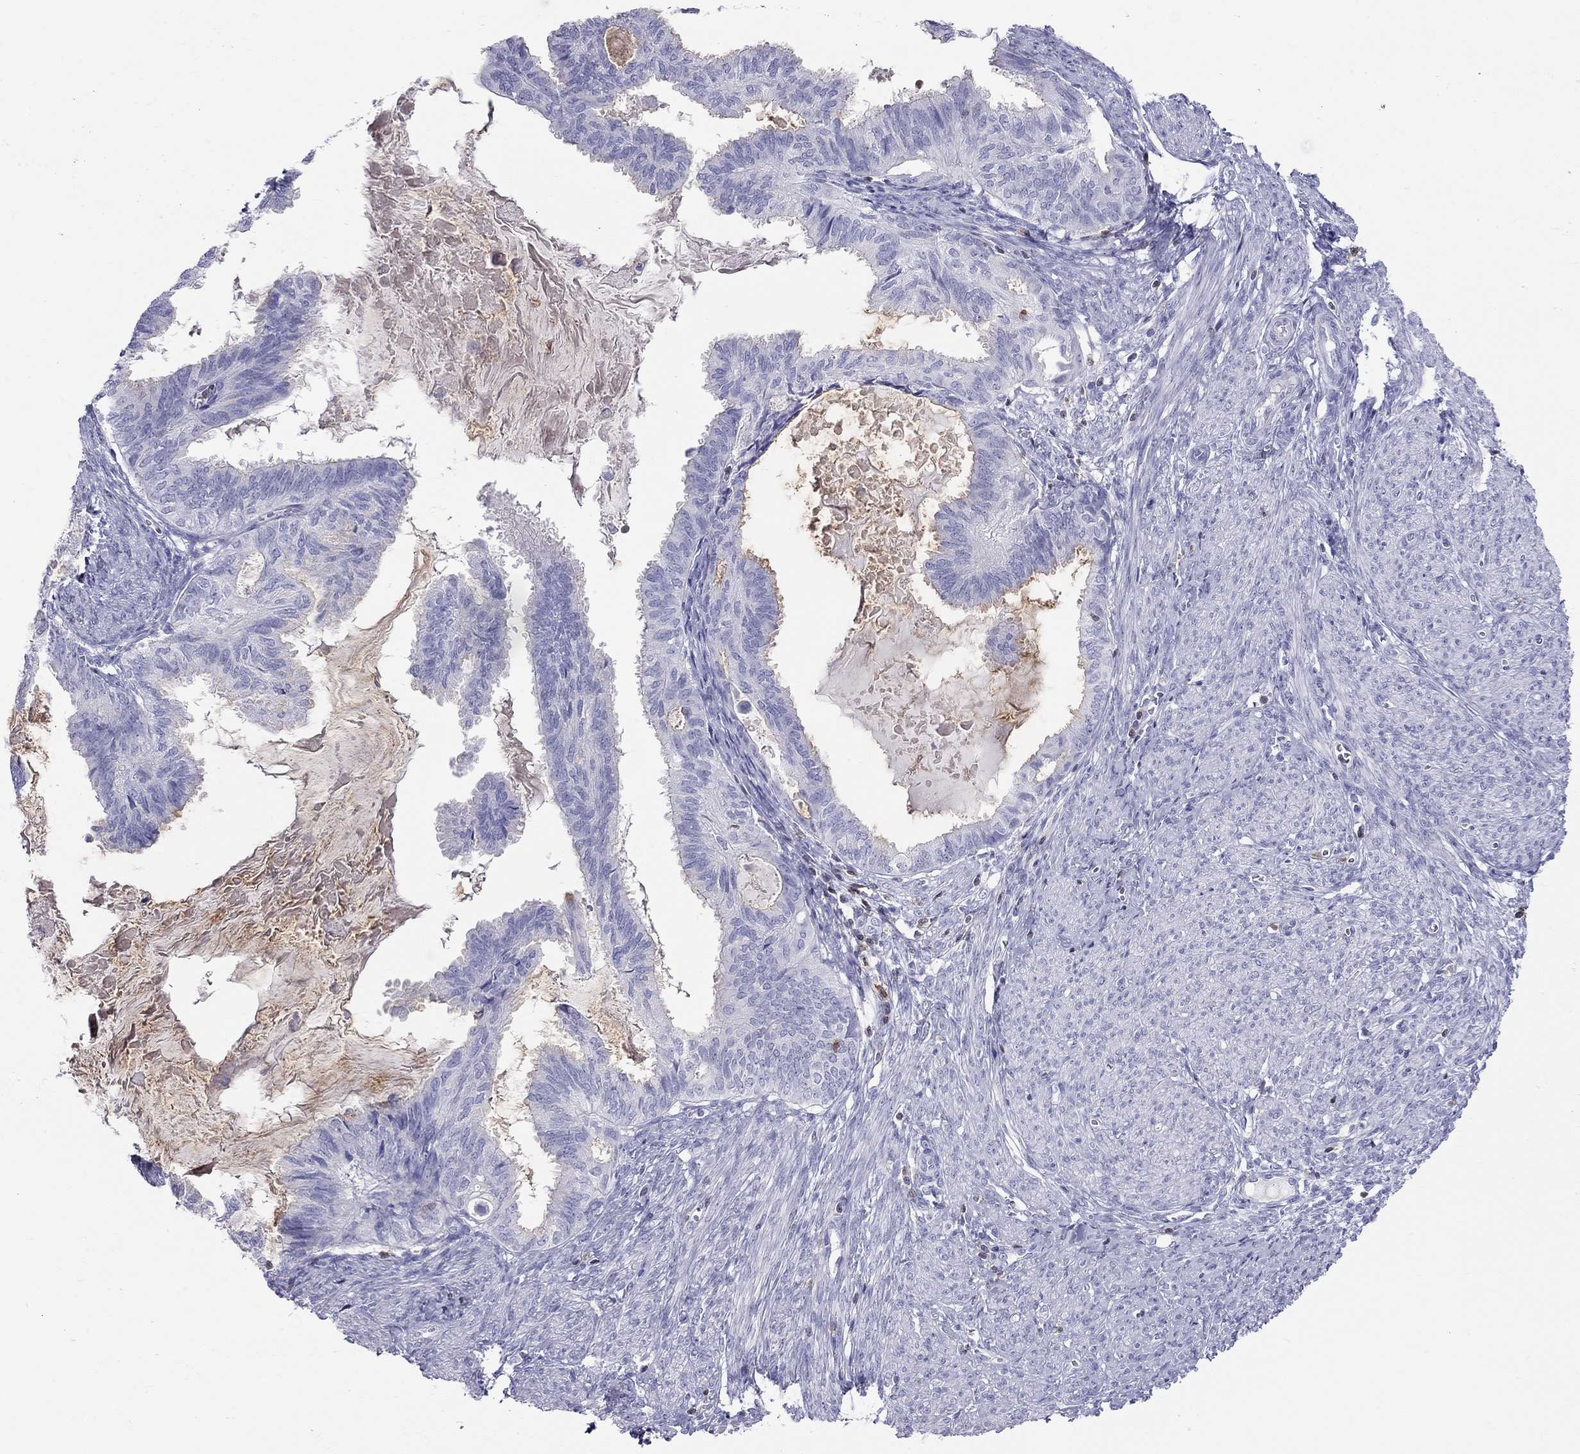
{"staining": {"intensity": "negative", "quantity": "none", "location": "none"}, "tissue": "endometrial cancer", "cell_type": "Tumor cells", "image_type": "cancer", "snomed": [{"axis": "morphology", "description": "Adenocarcinoma, NOS"}, {"axis": "topography", "description": "Endometrium"}], "caption": "An IHC micrograph of endometrial adenocarcinoma is shown. There is no staining in tumor cells of endometrial adenocarcinoma. The staining was performed using DAB to visualize the protein expression in brown, while the nuclei were stained in blue with hematoxylin (Magnification: 20x).", "gene": "SH2D2A", "patient": {"sex": "female", "age": 86}}